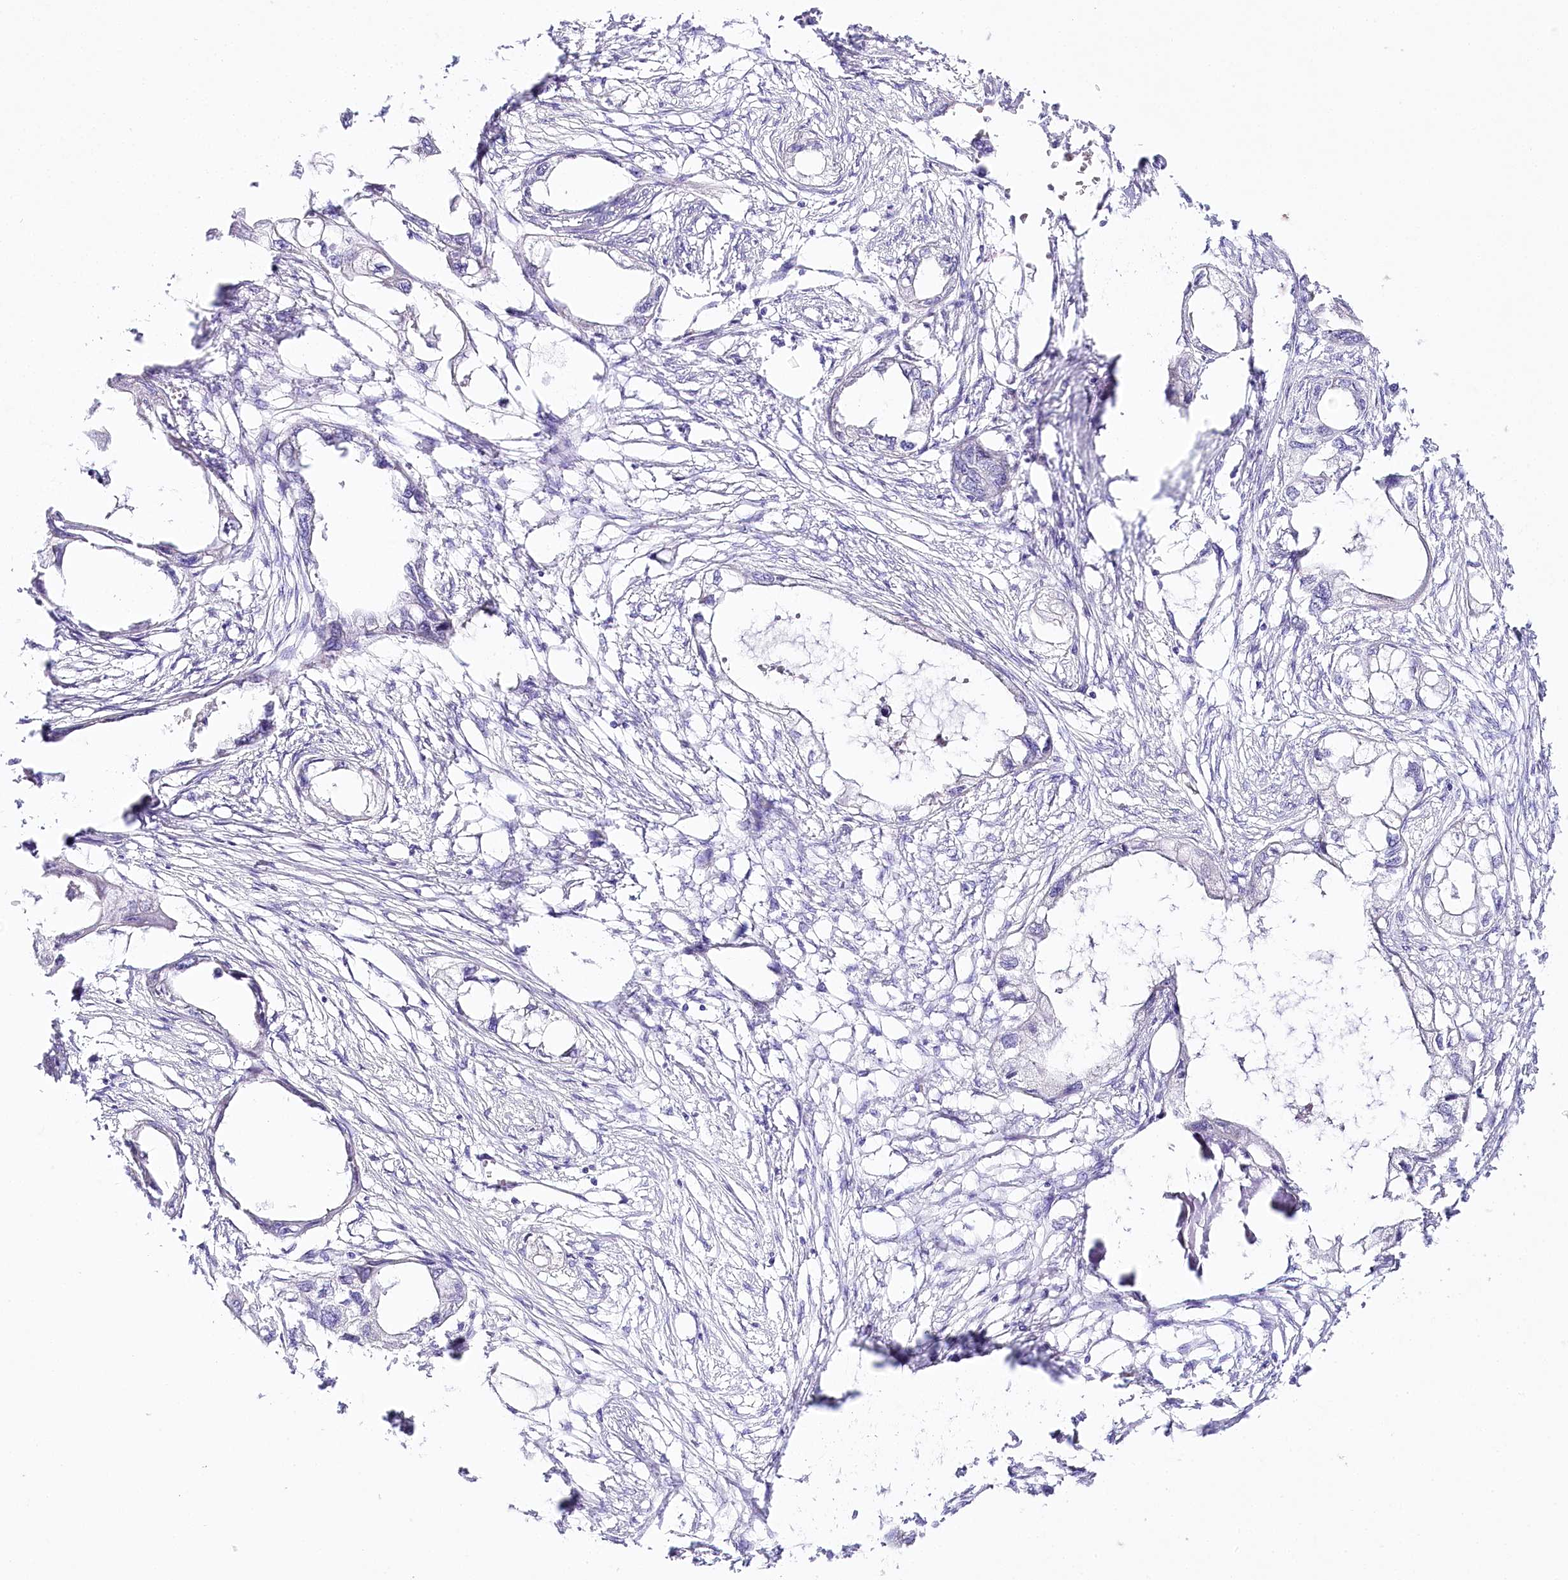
{"staining": {"intensity": "negative", "quantity": "none", "location": "none"}, "tissue": "endometrial cancer", "cell_type": "Tumor cells", "image_type": "cancer", "snomed": [{"axis": "morphology", "description": "Adenocarcinoma, NOS"}, {"axis": "morphology", "description": "Adenocarcinoma, metastatic, NOS"}, {"axis": "topography", "description": "Adipose tissue"}, {"axis": "topography", "description": "Endometrium"}], "caption": "Protein analysis of endometrial cancer (metastatic adenocarcinoma) displays no significant expression in tumor cells. Brightfield microscopy of IHC stained with DAB (brown) and hematoxylin (blue), captured at high magnification.", "gene": "CSN3", "patient": {"sex": "female", "age": 67}}